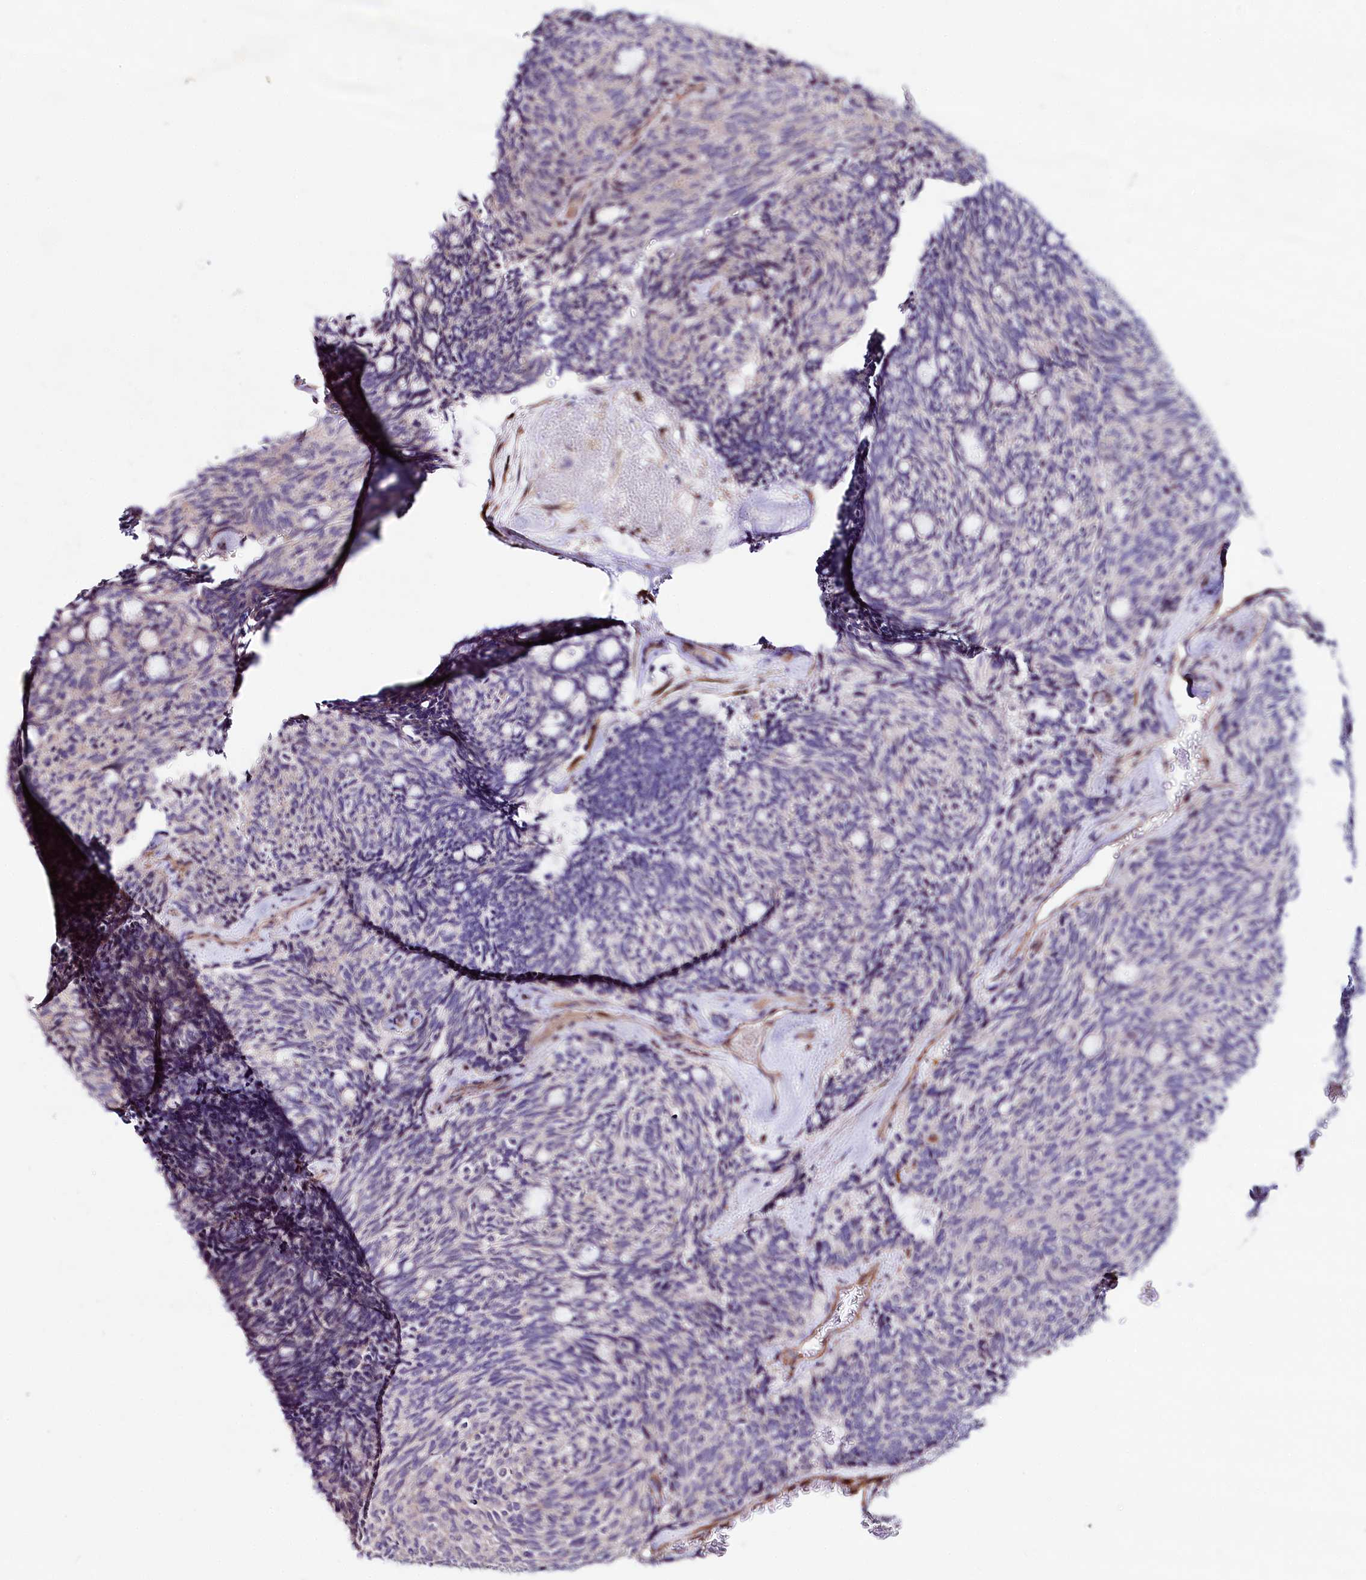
{"staining": {"intensity": "negative", "quantity": "none", "location": "none"}, "tissue": "carcinoid", "cell_type": "Tumor cells", "image_type": "cancer", "snomed": [{"axis": "morphology", "description": "Carcinoid, malignant, NOS"}, {"axis": "topography", "description": "Pancreas"}], "caption": "The micrograph reveals no significant positivity in tumor cells of malignant carcinoid.", "gene": "FCHSD2", "patient": {"sex": "female", "age": 54}}